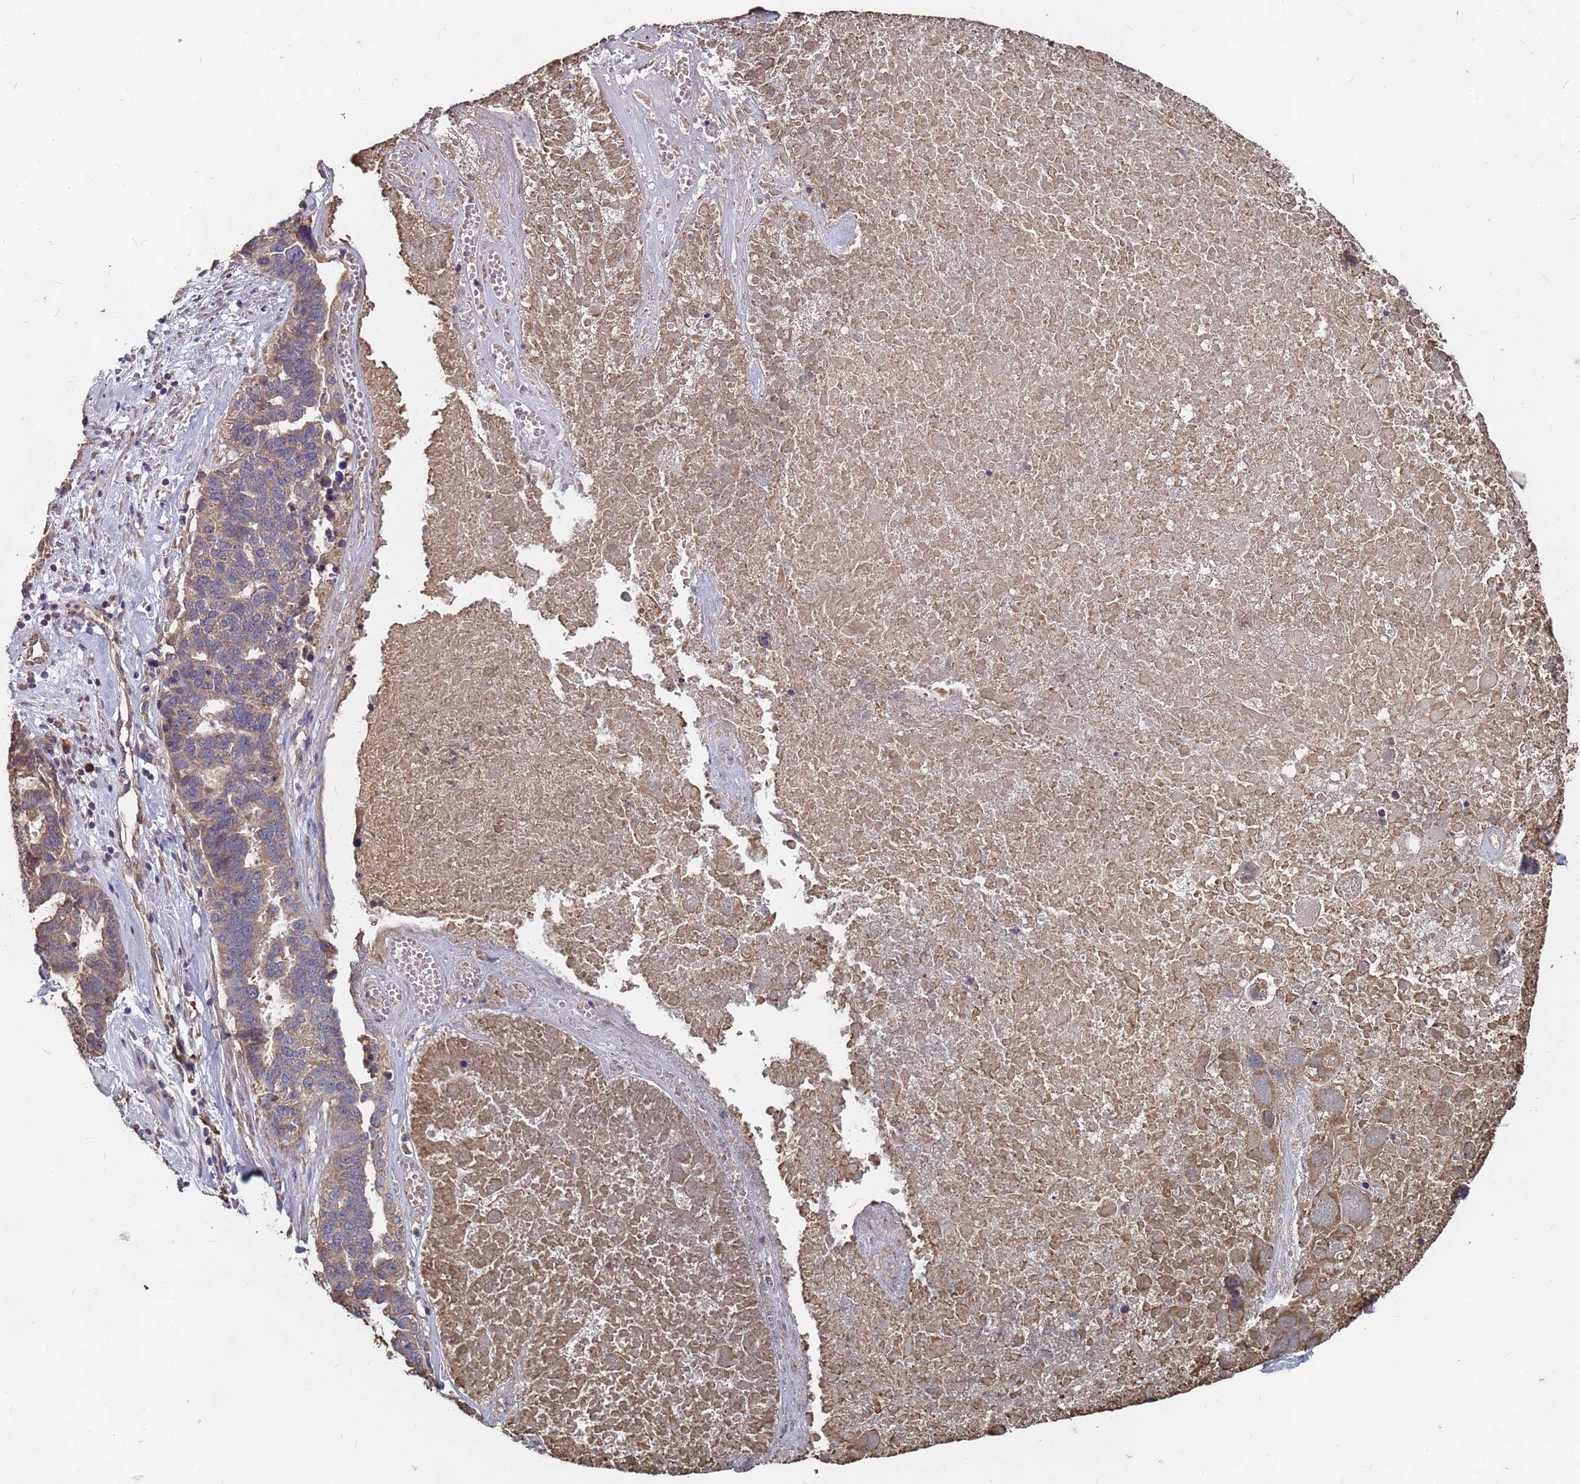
{"staining": {"intensity": "weak", "quantity": ">75%", "location": "cytoplasmic/membranous"}, "tissue": "ovarian cancer", "cell_type": "Tumor cells", "image_type": "cancer", "snomed": [{"axis": "morphology", "description": "Cystadenocarcinoma, serous, NOS"}, {"axis": "topography", "description": "Ovary"}], "caption": "Serous cystadenocarcinoma (ovarian) stained with a brown dye demonstrates weak cytoplasmic/membranous positive staining in approximately >75% of tumor cells.", "gene": "ATG5", "patient": {"sex": "female", "age": 59}}